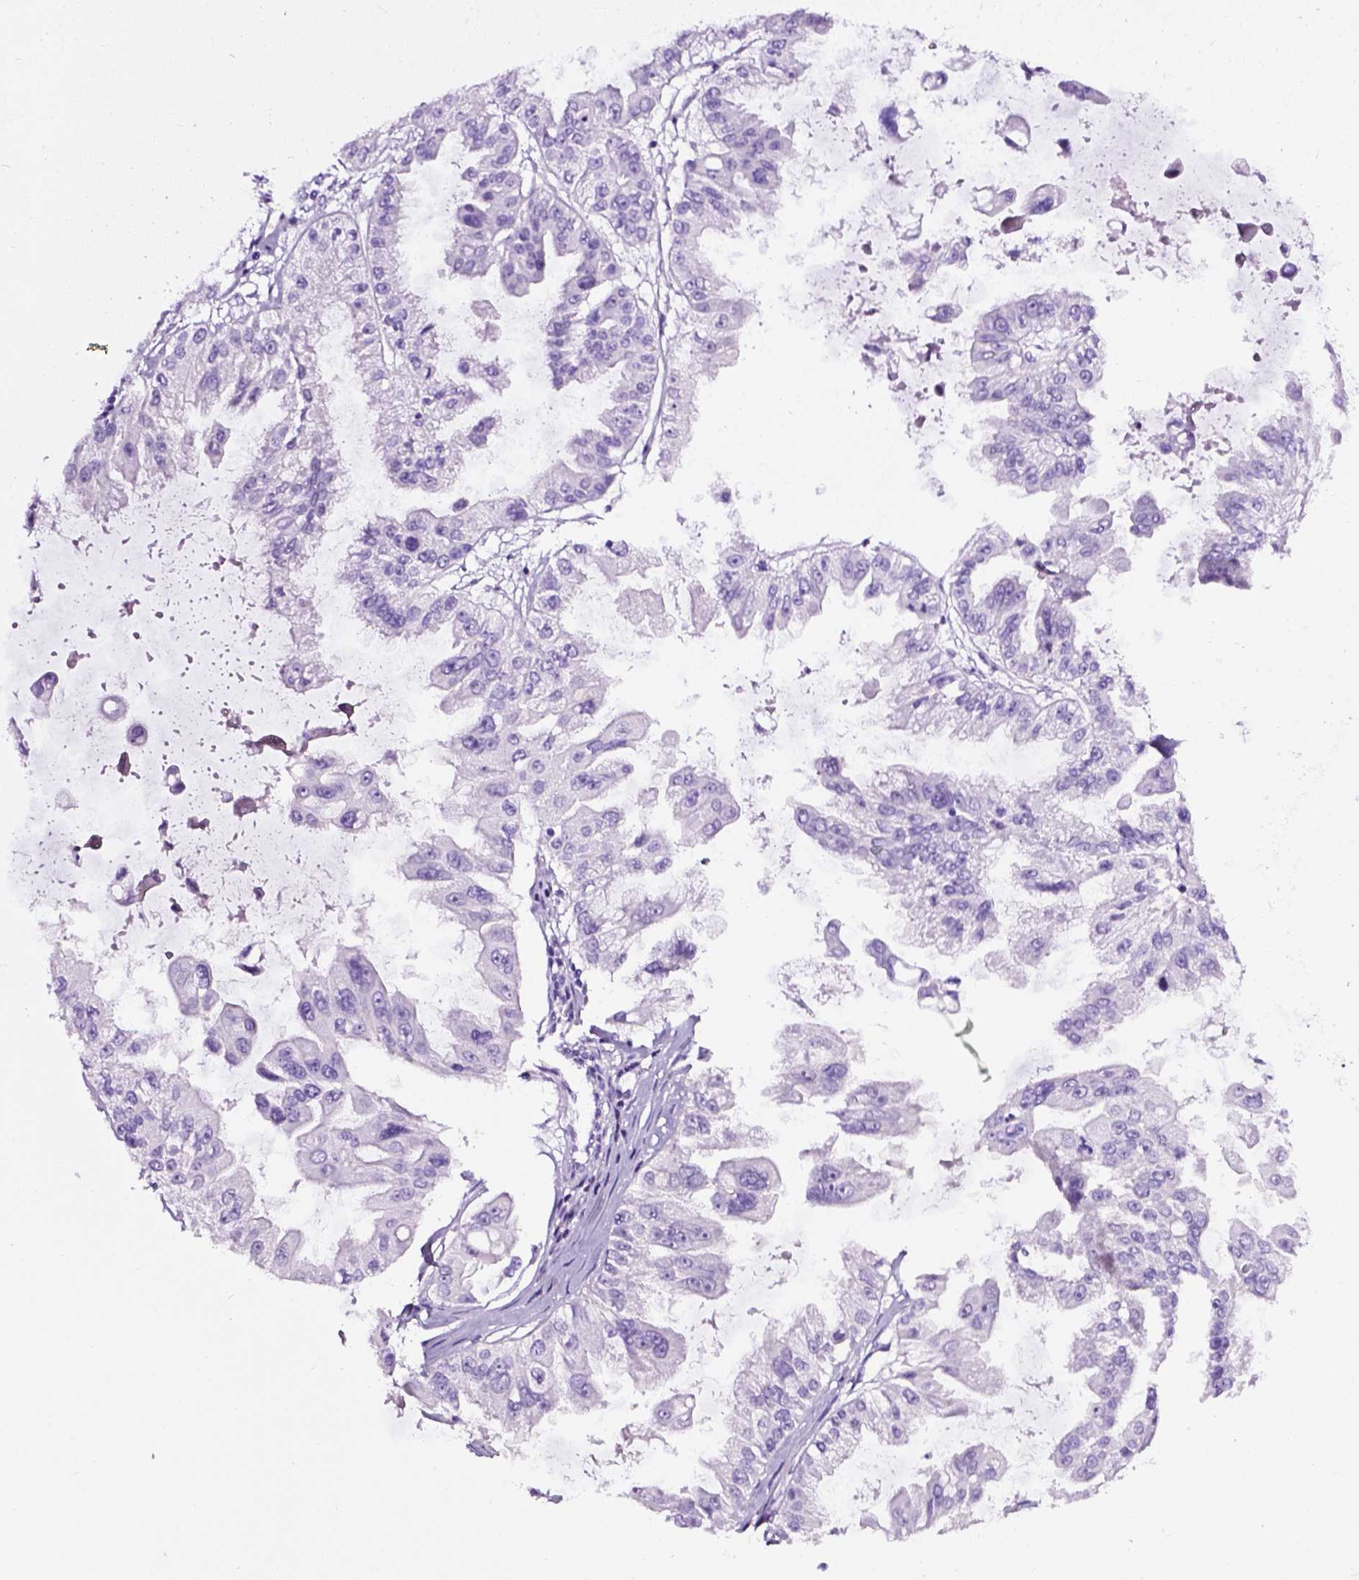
{"staining": {"intensity": "negative", "quantity": "none", "location": "none"}, "tissue": "ovarian cancer", "cell_type": "Tumor cells", "image_type": "cancer", "snomed": [{"axis": "morphology", "description": "Cystadenocarcinoma, serous, NOS"}, {"axis": "topography", "description": "Ovary"}], "caption": "Protein analysis of serous cystadenocarcinoma (ovarian) exhibits no significant staining in tumor cells. Brightfield microscopy of immunohistochemistry stained with DAB (3,3'-diaminobenzidine) (brown) and hematoxylin (blue), captured at high magnification.", "gene": "LELP1", "patient": {"sex": "female", "age": 56}}